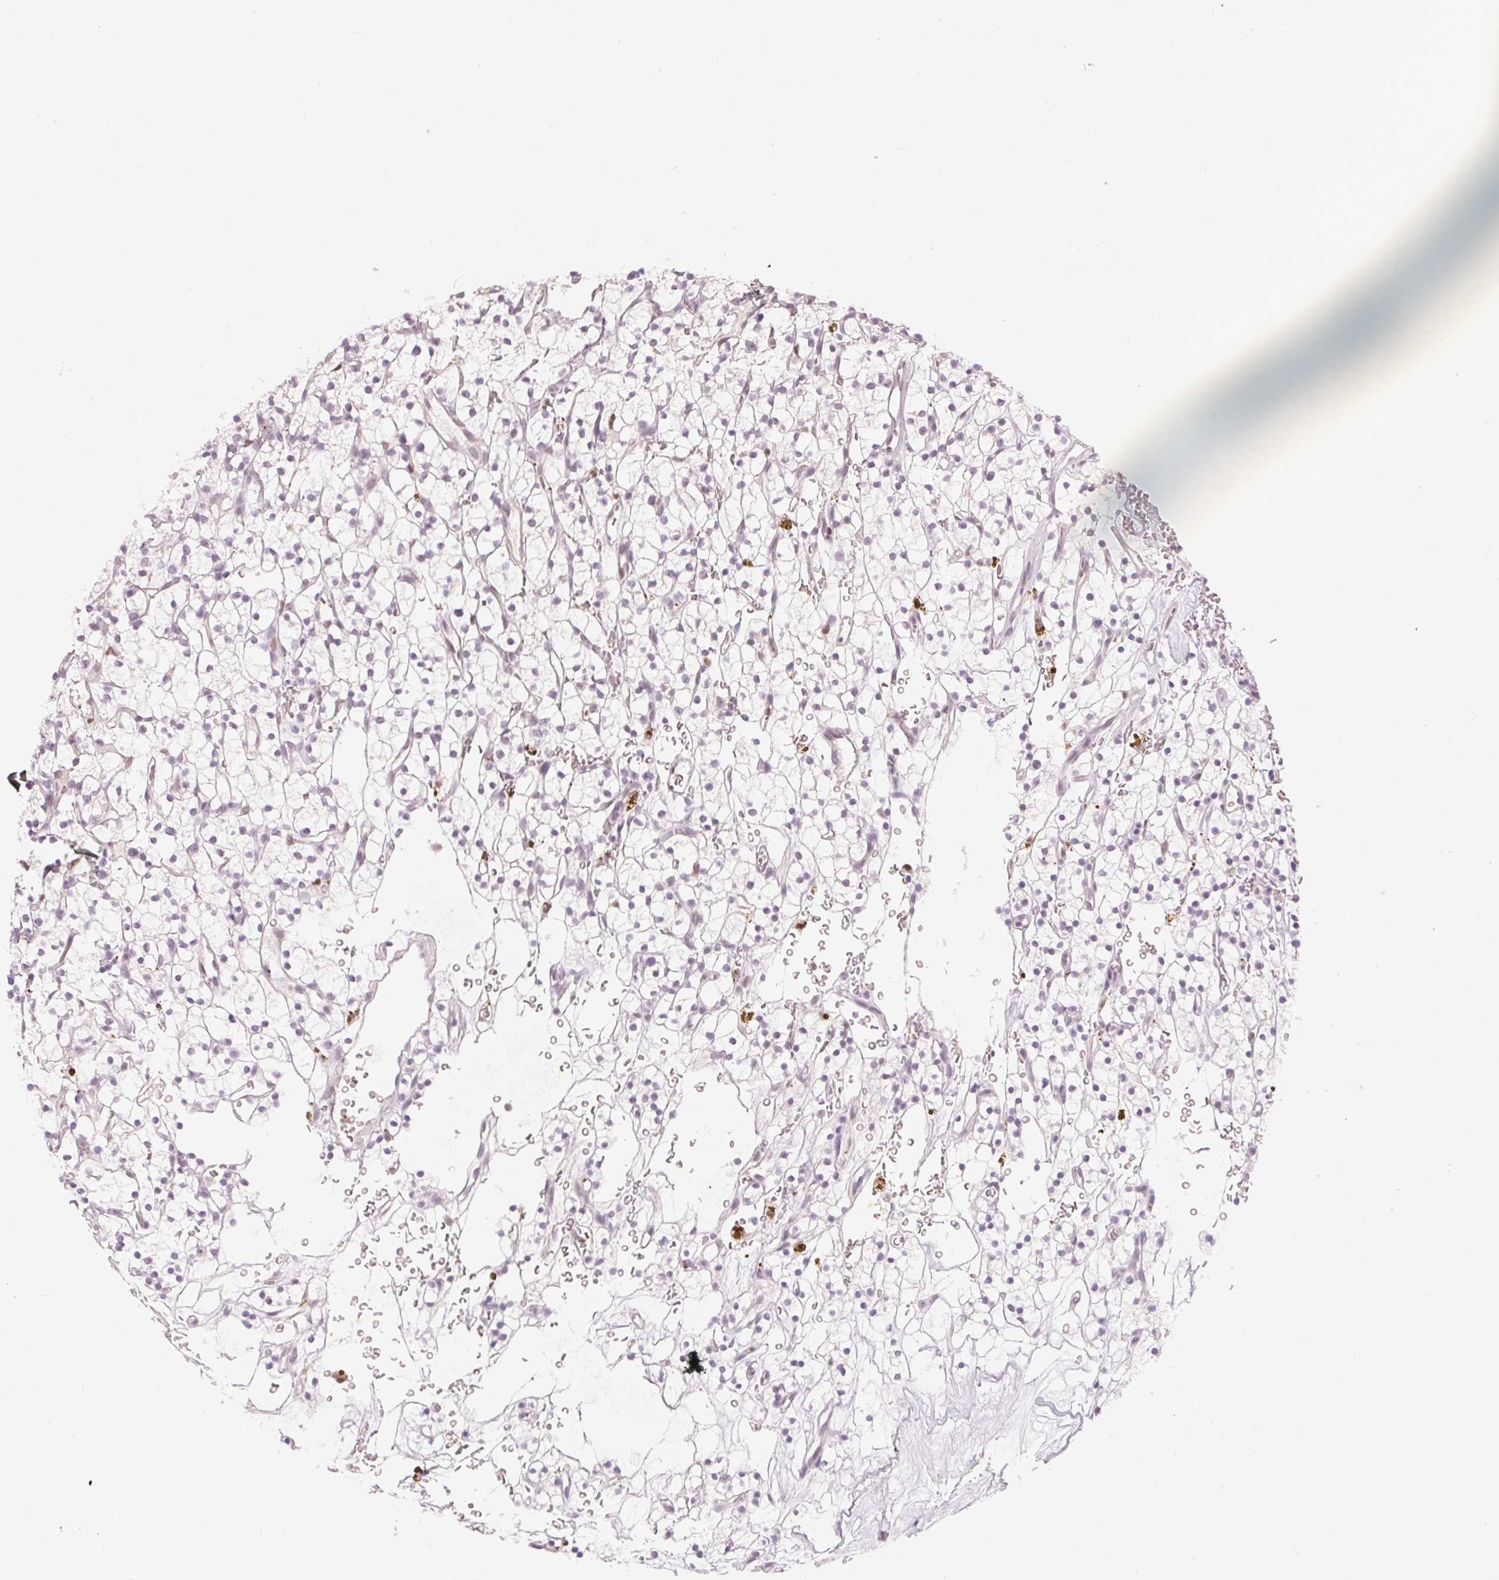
{"staining": {"intensity": "negative", "quantity": "none", "location": "none"}, "tissue": "renal cancer", "cell_type": "Tumor cells", "image_type": "cancer", "snomed": [{"axis": "morphology", "description": "Adenocarcinoma, NOS"}, {"axis": "topography", "description": "Kidney"}], "caption": "Tumor cells show no significant staining in adenocarcinoma (renal). The staining is performed using DAB brown chromogen with nuclei counter-stained in using hematoxylin.", "gene": "ARHGAP22", "patient": {"sex": "female", "age": 64}}